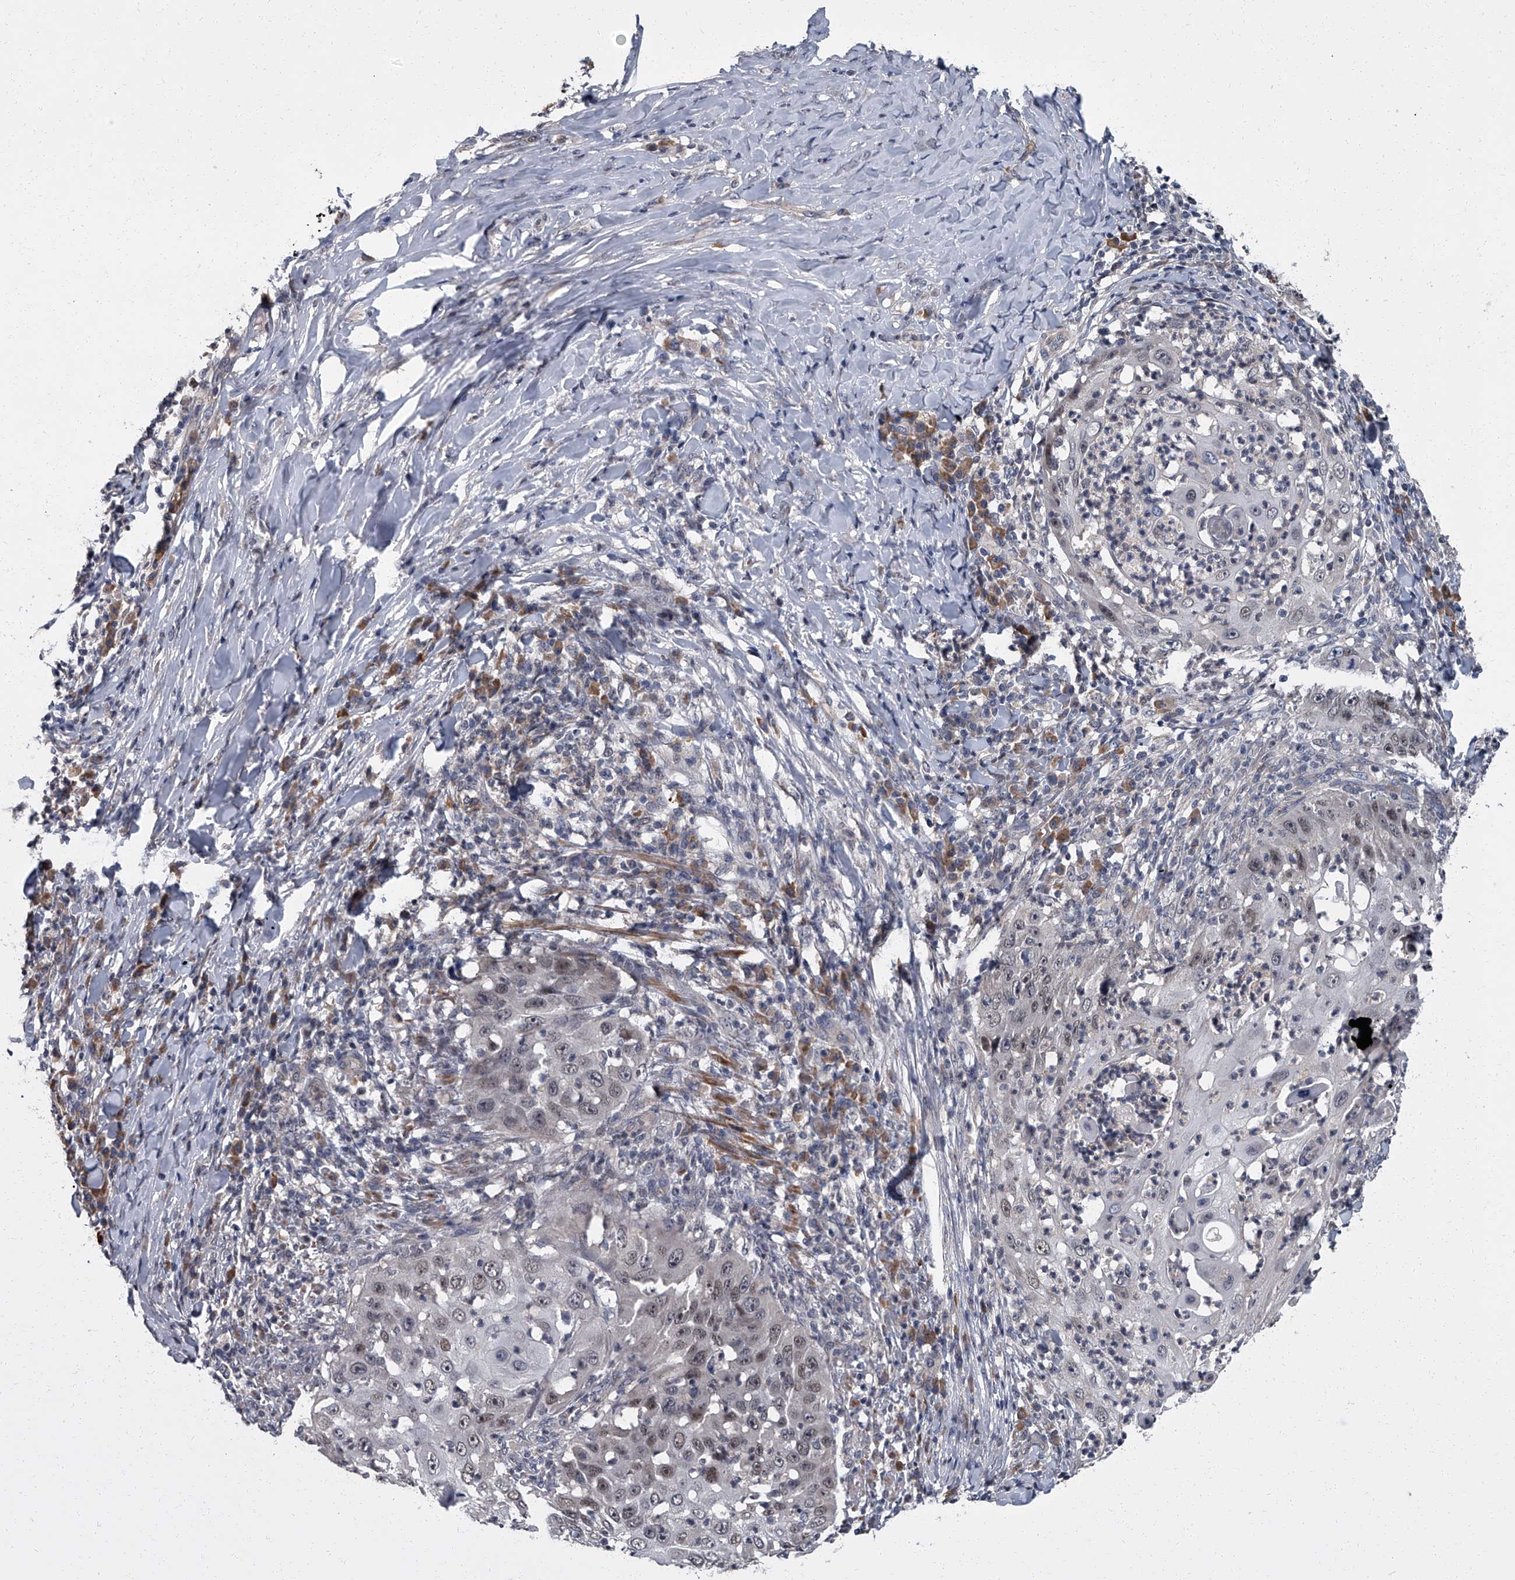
{"staining": {"intensity": "weak", "quantity": "25%-75%", "location": "nuclear"}, "tissue": "skin cancer", "cell_type": "Tumor cells", "image_type": "cancer", "snomed": [{"axis": "morphology", "description": "Squamous cell carcinoma, NOS"}, {"axis": "topography", "description": "Skin"}], "caption": "The histopathology image demonstrates staining of skin squamous cell carcinoma, revealing weak nuclear protein expression (brown color) within tumor cells.", "gene": "ZNF274", "patient": {"sex": "female", "age": 44}}